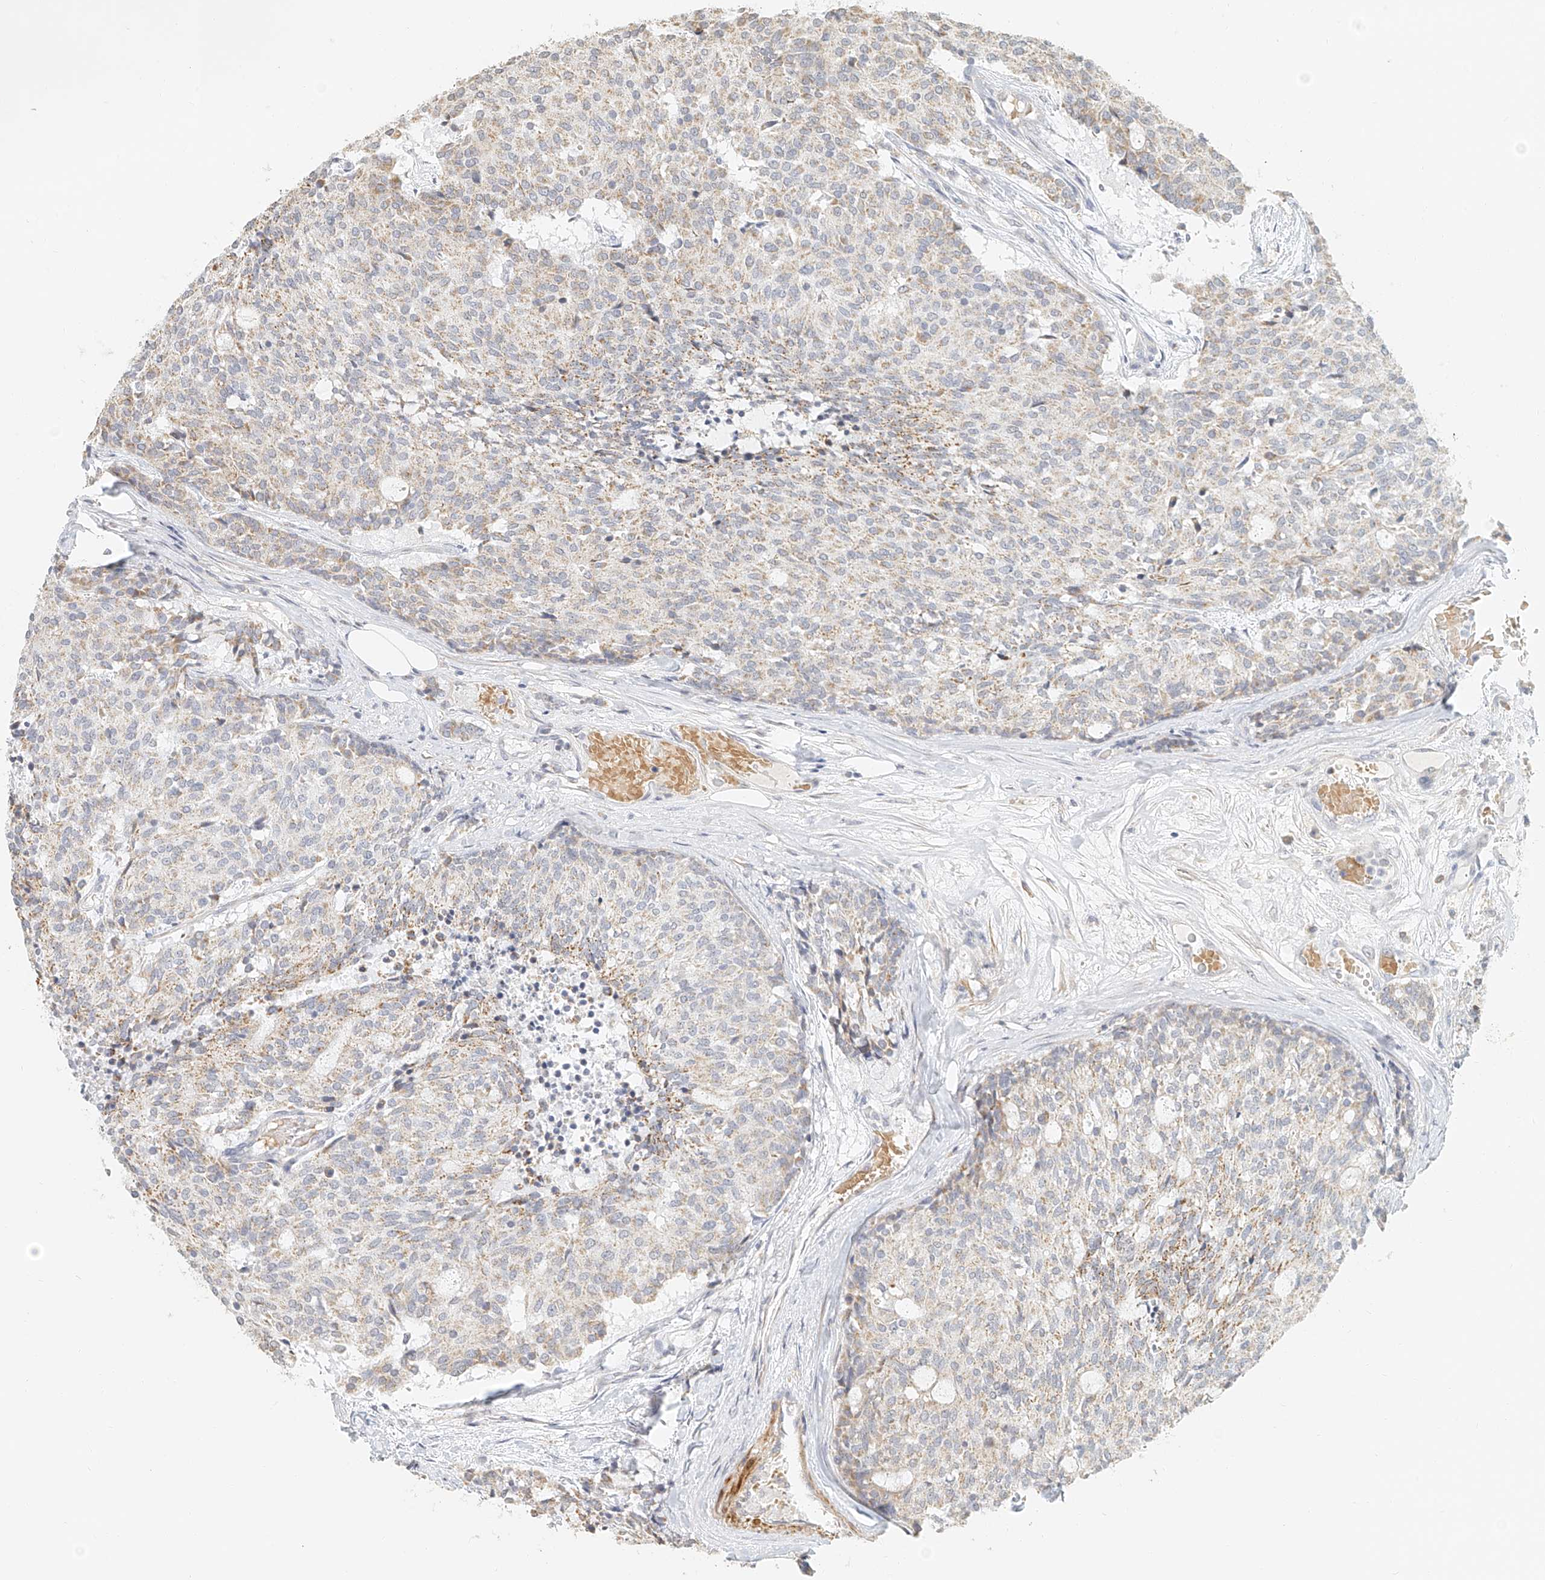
{"staining": {"intensity": "weak", "quantity": "<25%", "location": "cytoplasmic/membranous"}, "tissue": "carcinoid", "cell_type": "Tumor cells", "image_type": "cancer", "snomed": [{"axis": "morphology", "description": "Carcinoid, malignant, NOS"}, {"axis": "topography", "description": "Pancreas"}], "caption": "Histopathology image shows no significant protein positivity in tumor cells of malignant carcinoid. (DAB IHC visualized using brightfield microscopy, high magnification).", "gene": "CXorf58", "patient": {"sex": "female", "age": 54}}